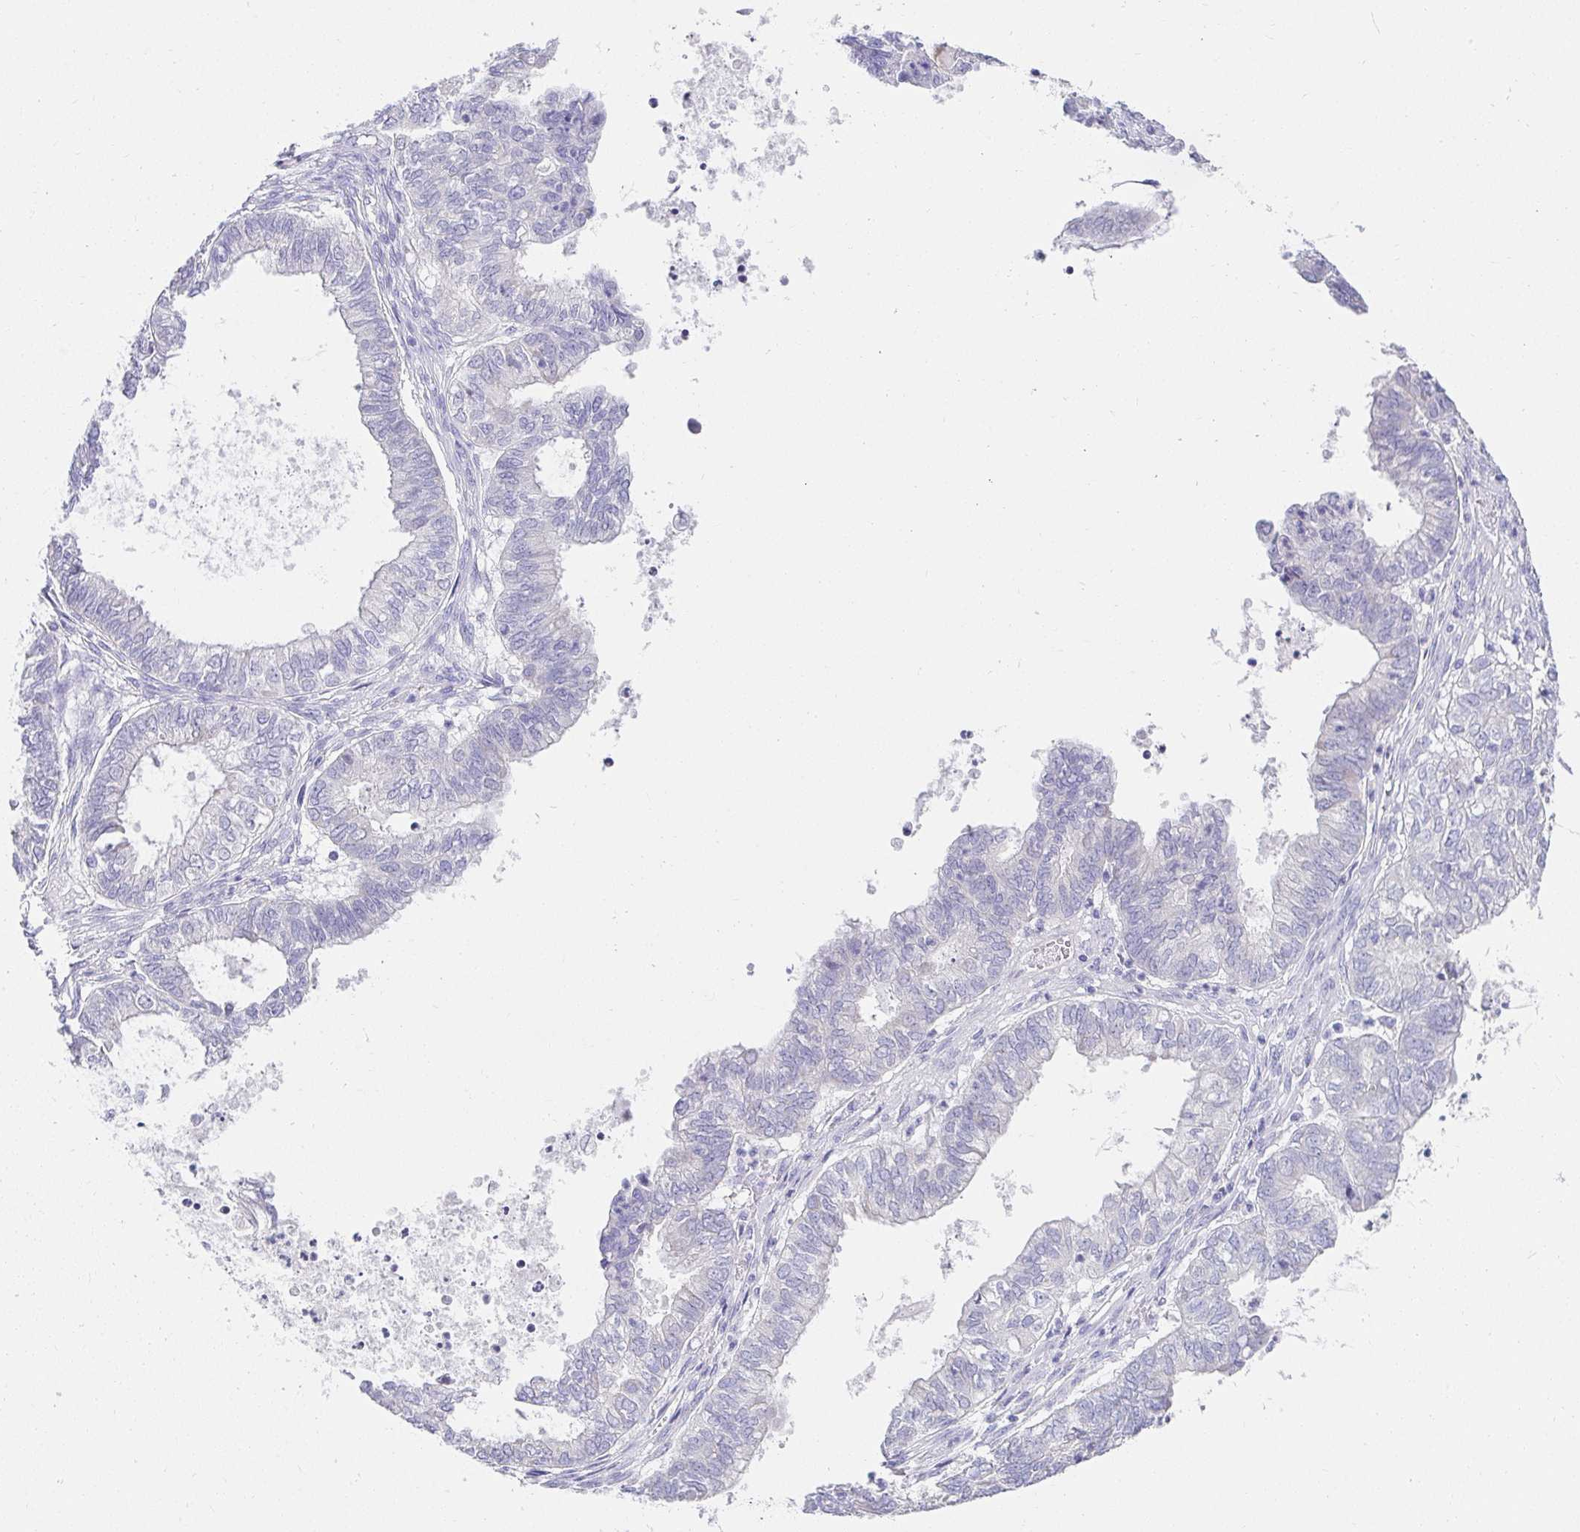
{"staining": {"intensity": "negative", "quantity": "none", "location": "none"}, "tissue": "ovarian cancer", "cell_type": "Tumor cells", "image_type": "cancer", "snomed": [{"axis": "morphology", "description": "Carcinoma, endometroid"}, {"axis": "topography", "description": "Ovary"}], "caption": "The photomicrograph exhibits no significant expression in tumor cells of ovarian cancer. (Brightfield microscopy of DAB immunohistochemistry at high magnification).", "gene": "VGLL1", "patient": {"sex": "female", "age": 64}}